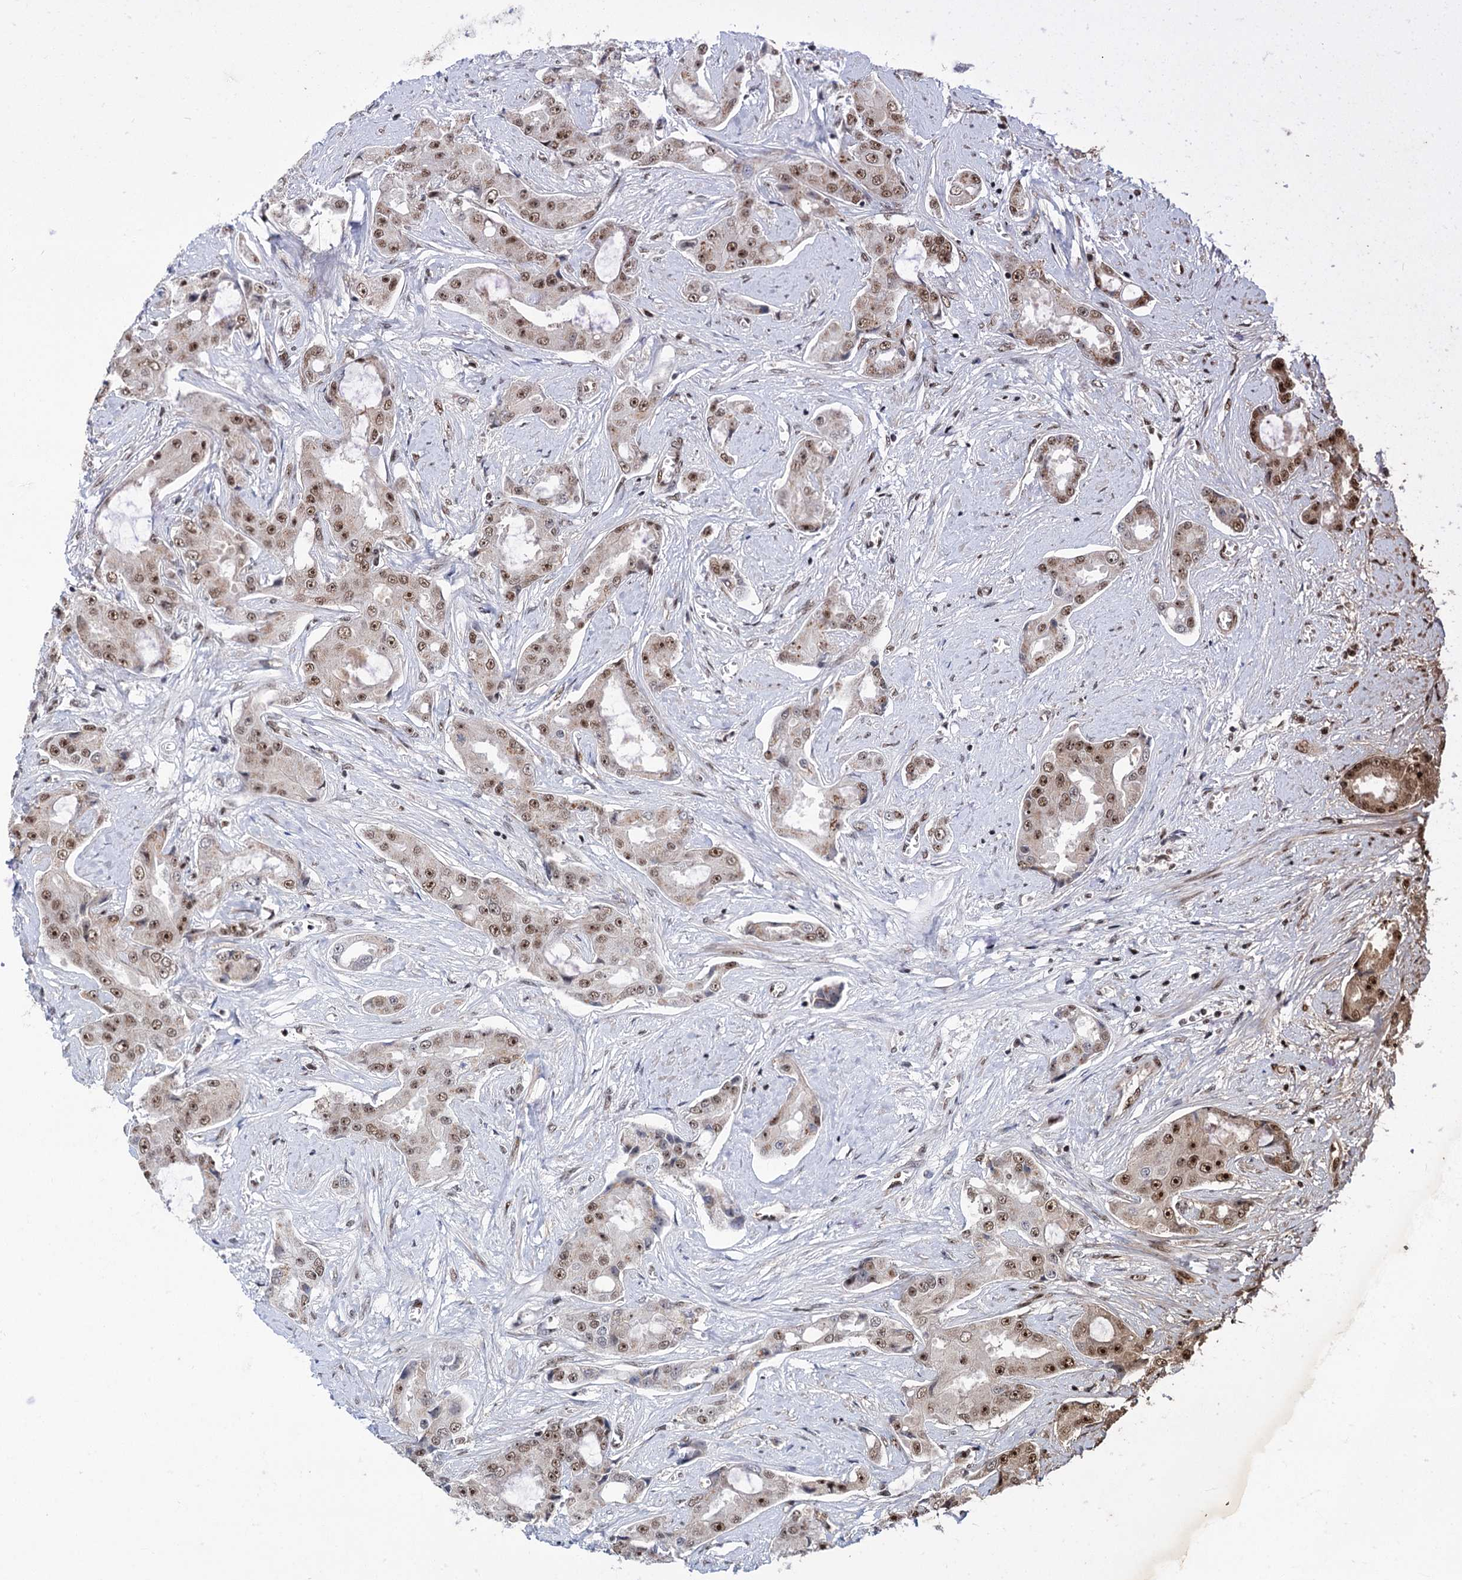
{"staining": {"intensity": "moderate", "quantity": ">75%", "location": "nuclear"}, "tissue": "prostate cancer", "cell_type": "Tumor cells", "image_type": "cancer", "snomed": [{"axis": "morphology", "description": "Adenocarcinoma, High grade"}, {"axis": "topography", "description": "Prostate"}], "caption": "Immunohistochemistry of prostate cancer (adenocarcinoma (high-grade)) demonstrates medium levels of moderate nuclear expression in approximately >75% of tumor cells.", "gene": "MAML1", "patient": {"sex": "male", "age": 73}}